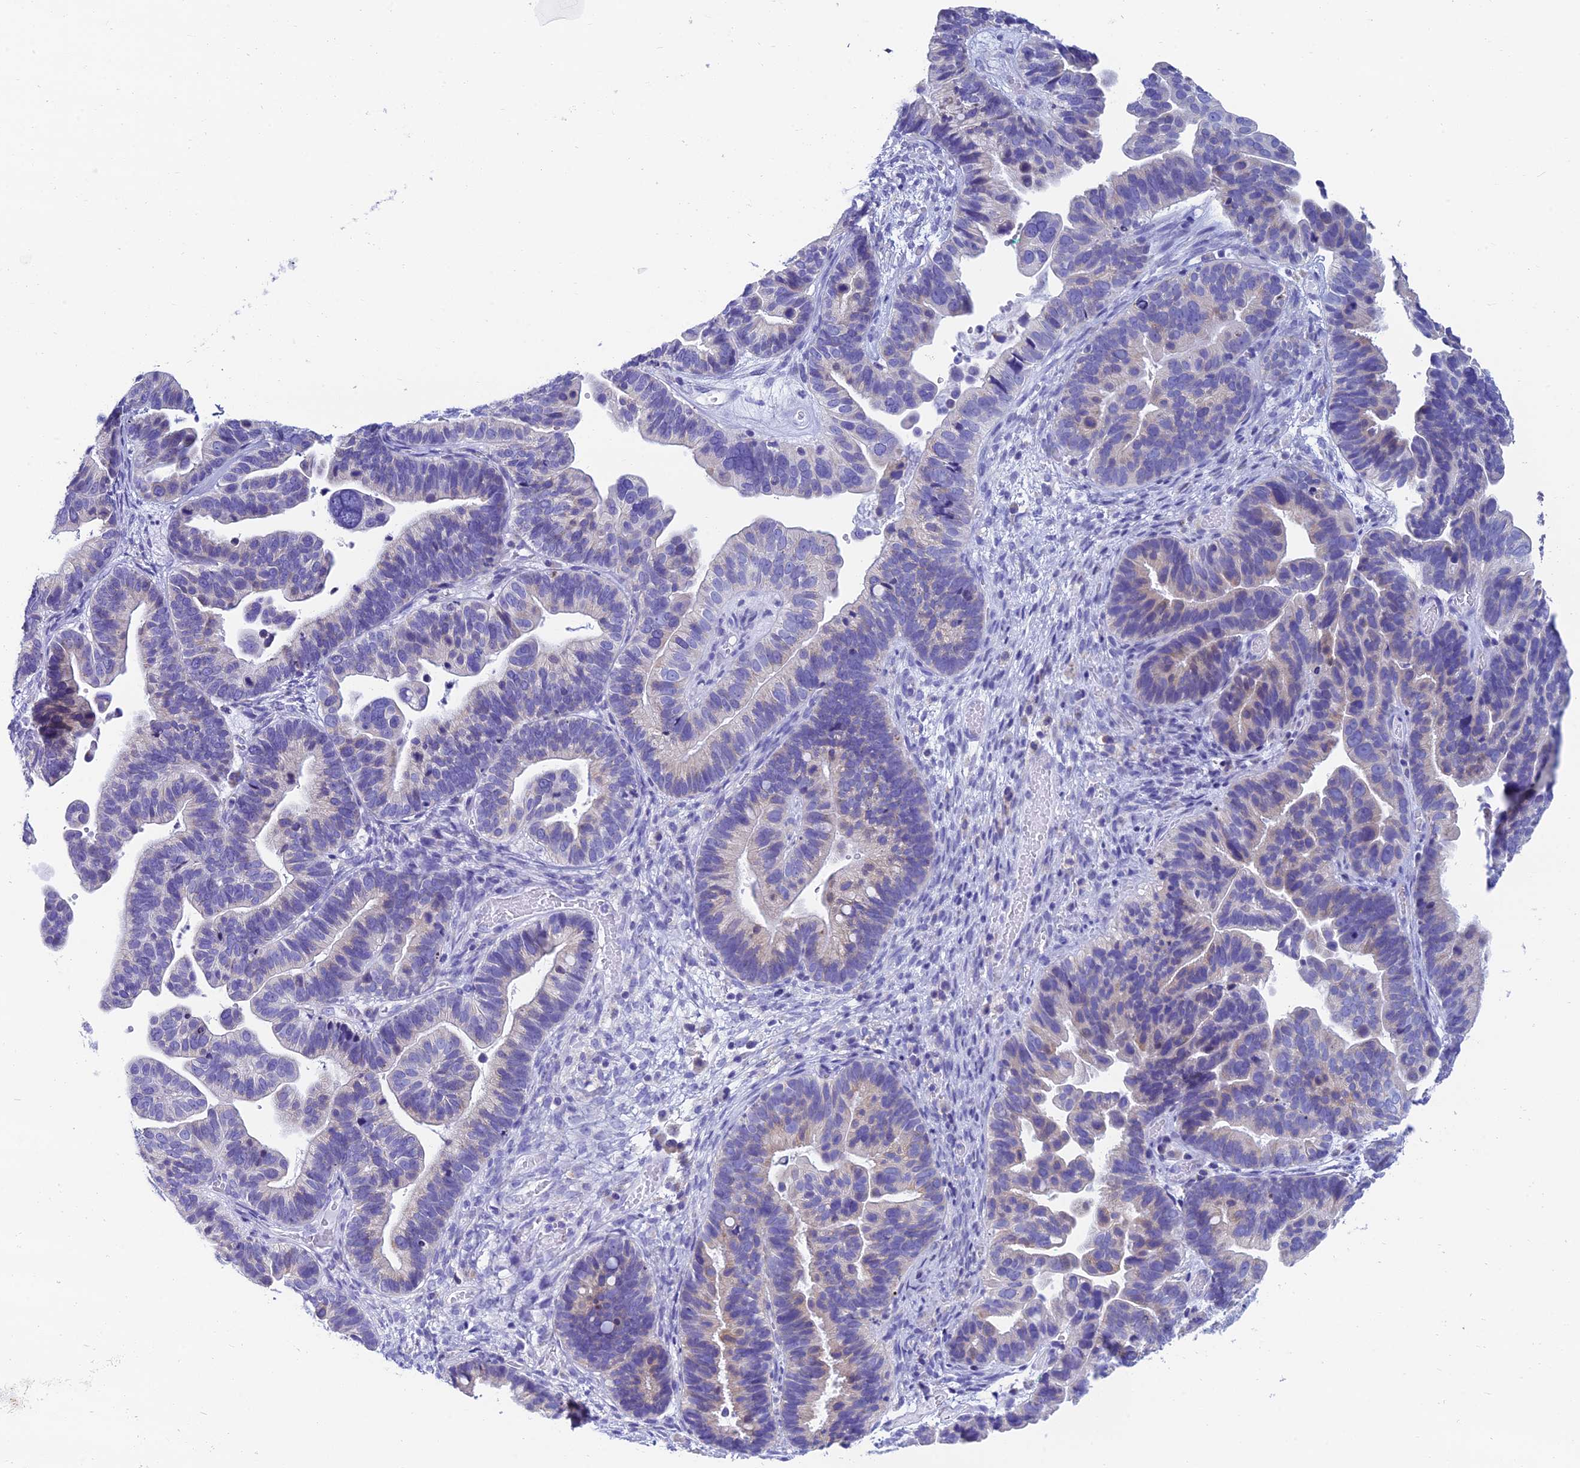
{"staining": {"intensity": "negative", "quantity": "none", "location": "none"}, "tissue": "ovarian cancer", "cell_type": "Tumor cells", "image_type": "cancer", "snomed": [{"axis": "morphology", "description": "Cystadenocarcinoma, serous, NOS"}, {"axis": "topography", "description": "Ovary"}], "caption": "IHC image of neoplastic tissue: human ovarian cancer (serous cystadenocarcinoma) stained with DAB exhibits no significant protein expression in tumor cells. (Stains: DAB (3,3'-diaminobenzidine) IHC with hematoxylin counter stain, Microscopy: brightfield microscopy at high magnification).", "gene": "REEP4", "patient": {"sex": "female", "age": 56}}